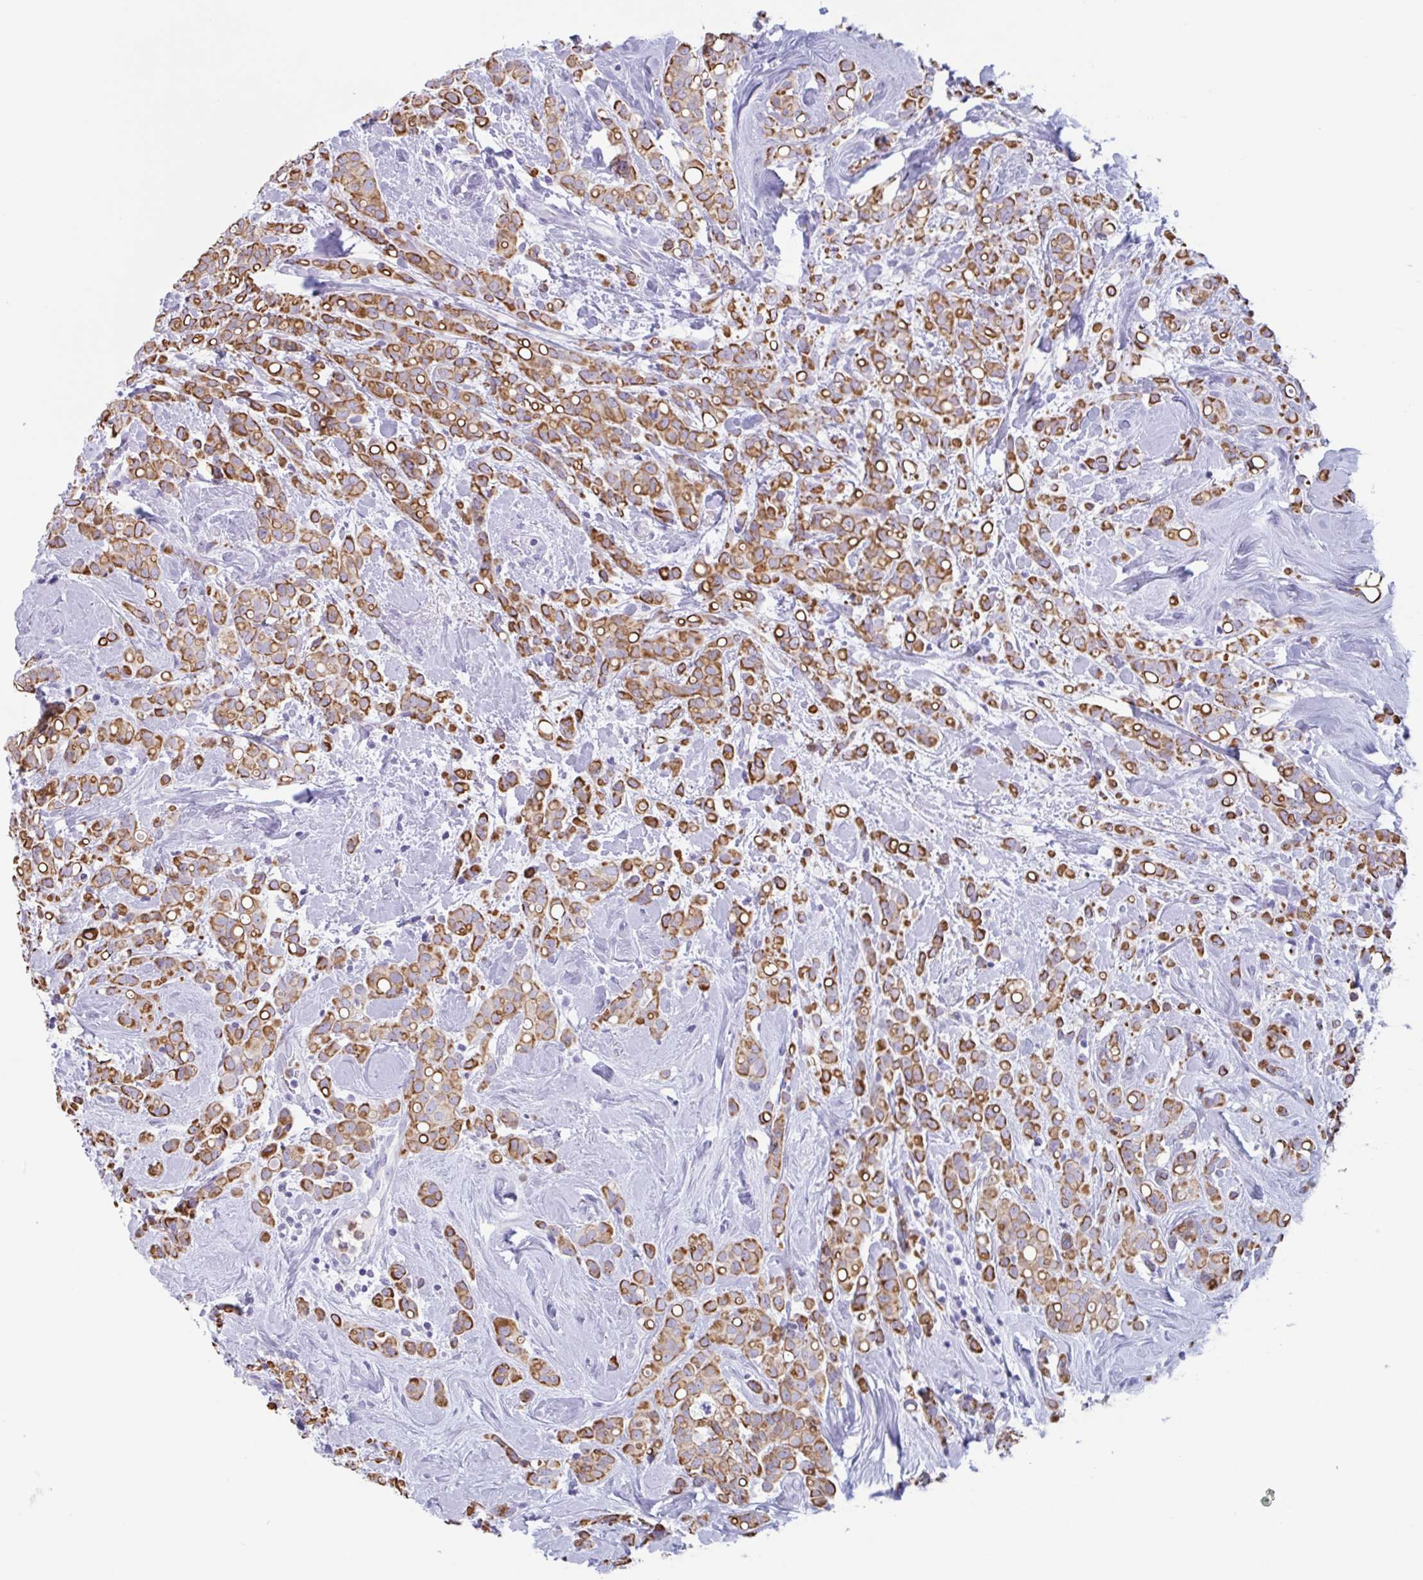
{"staining": {"intensity": "strong", "quantity": ">75%", "location": "cytoplasmic/membranous"}, "tissue": "breast cancer", "cell_type": "Tumor cells", "image_type": "cancer", "snomed": [{"axis": "morphology", "description": "Lobular carcinoma"}, {"axis": "topography", "description": "Breast"}], "caption": "This micrograph shows immunohistochemistry (IHC) staining of breast cancer (lobular carcinoma), with high strong cytoplasmic/membranous staining in about >75% of tumor cells.", "gene": "DTWD2", "patient": {"sex": "female", "age": 68}}